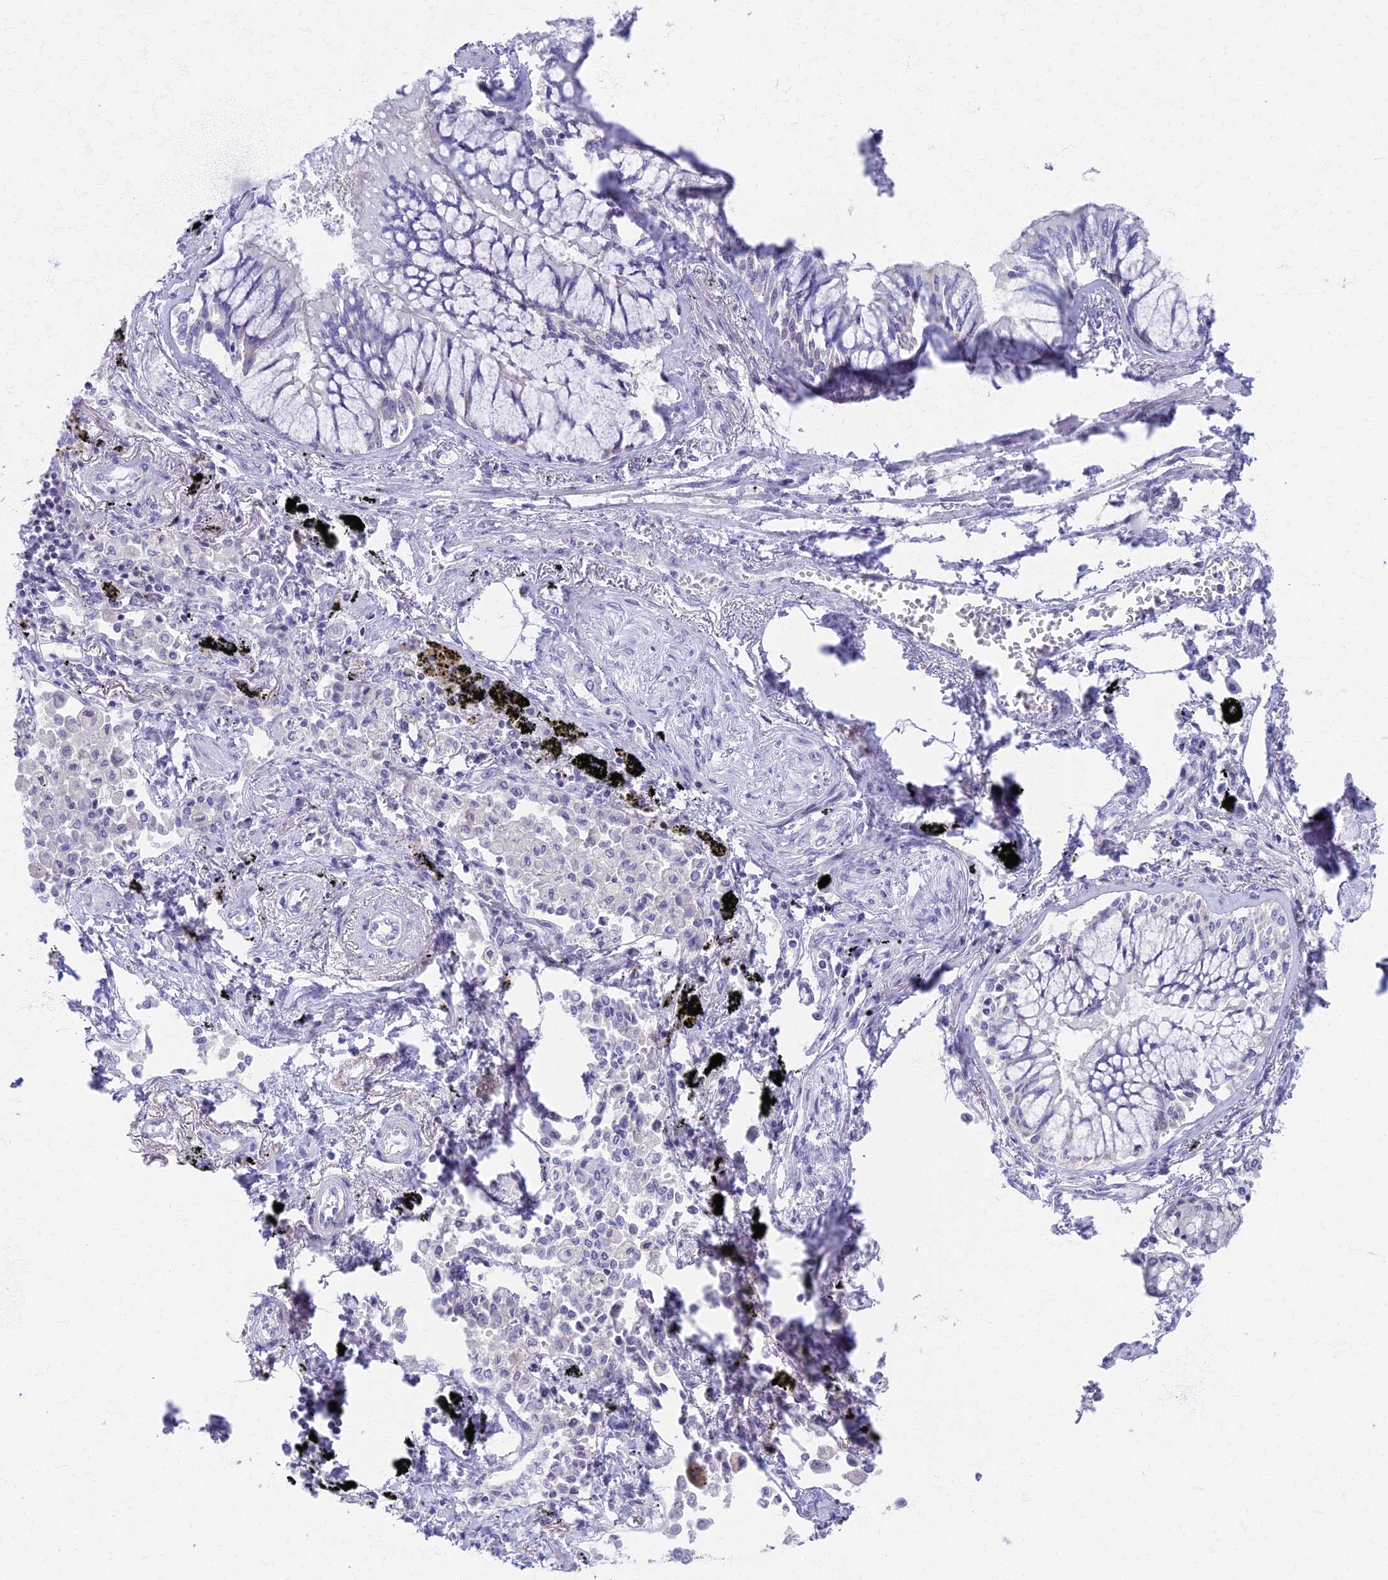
{"staining": {"intensity": "negative", "quantity": "none", "location": "none"}, "tissue": "lung cancer", "cell_type": "Tumor cells", "image_type": "cancer", "snomed": [{"axis": "morphology", "description": "Adenocarcinoma, NOS"}, {"axis": "topography", "description": "Lung"}], "caption": "Immunohistochemical staining of human adenocarcinoma (lung) reveals no significant positivity in tumor cells.", "gene": "AP4E1", "patient": {"sex": "male", "age": 67}}